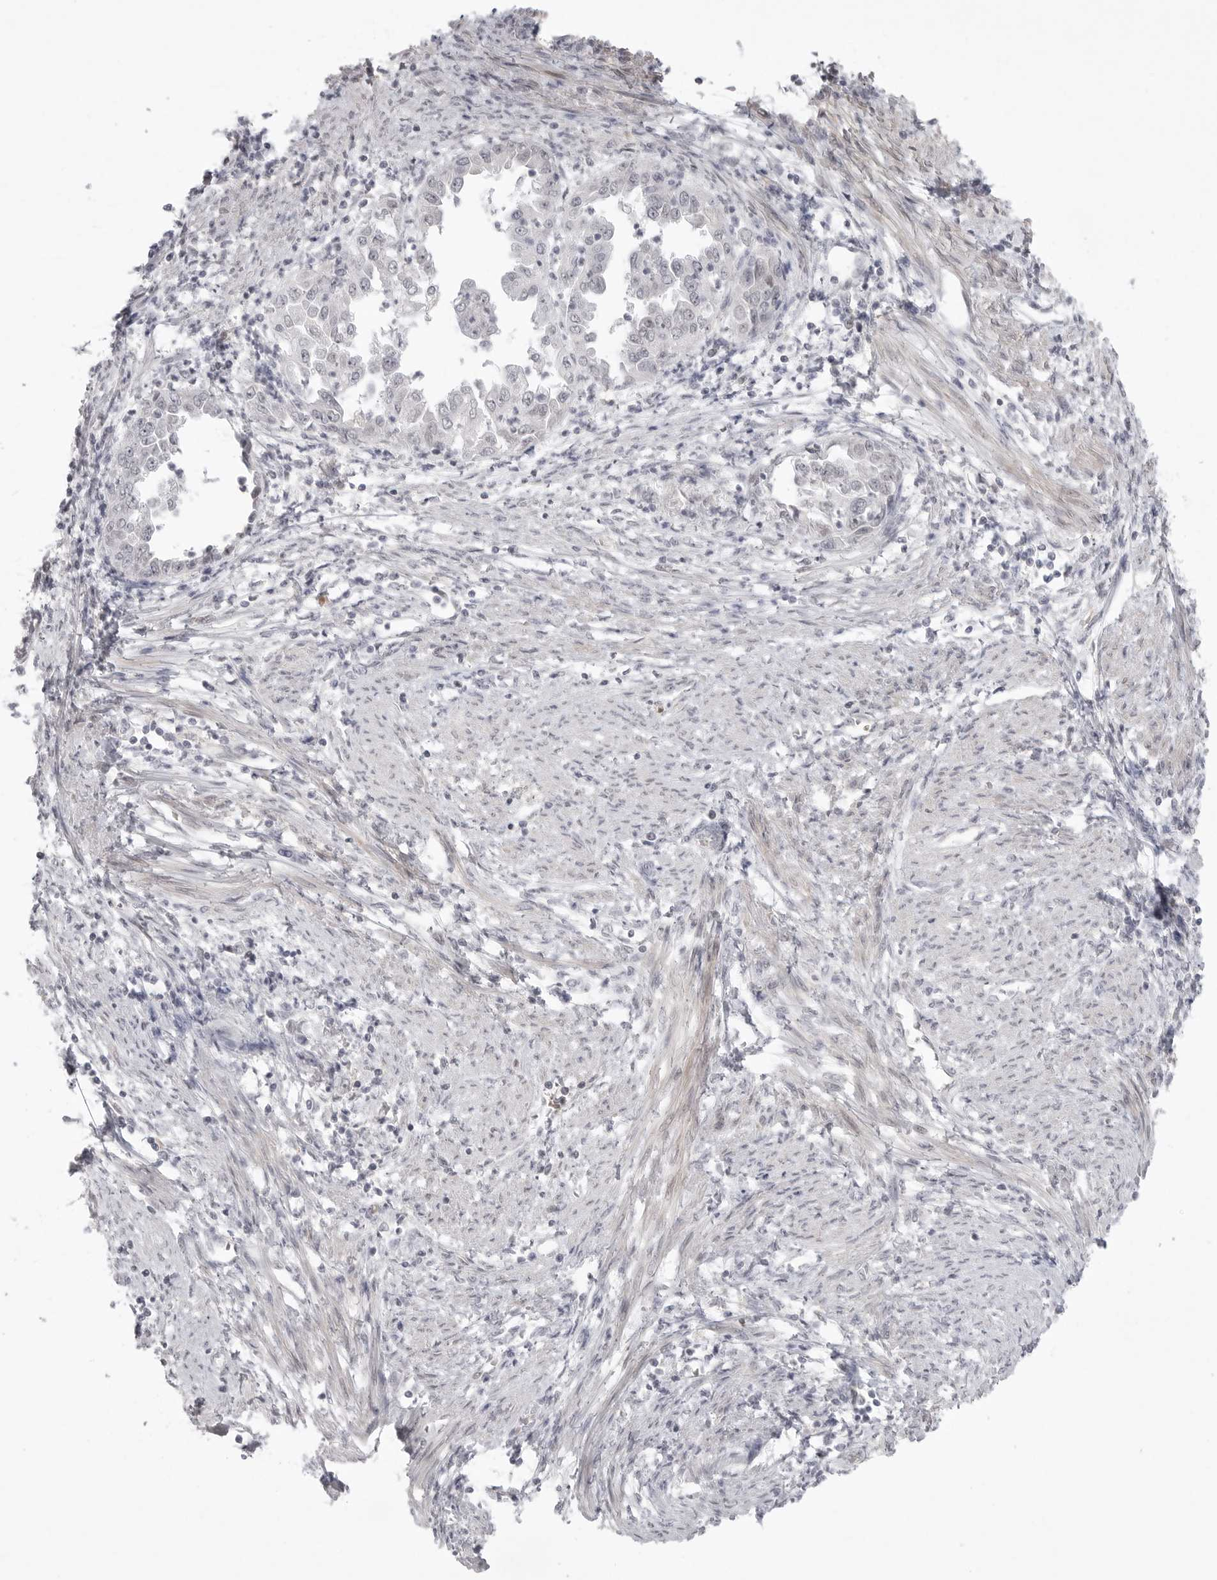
{"staining": {"intensity": "negative", "quantity": "none", "location": "none"}, "tissue": "endometrial cancer", "cell_type": "Tumor cells", "image_type": "cancer", "snomed": [{"axis": "morphology", "description": "Adenocarcinoma, NOS"}, {"axis": "topography", "description": "Endometrium"}], "caption": "Protein analysis of adenocarcinoma (endometrial) displays no significant positivity in tumor cells.", "gene": "TCTN3", "patient": {"sex": "female", "age": 85}}